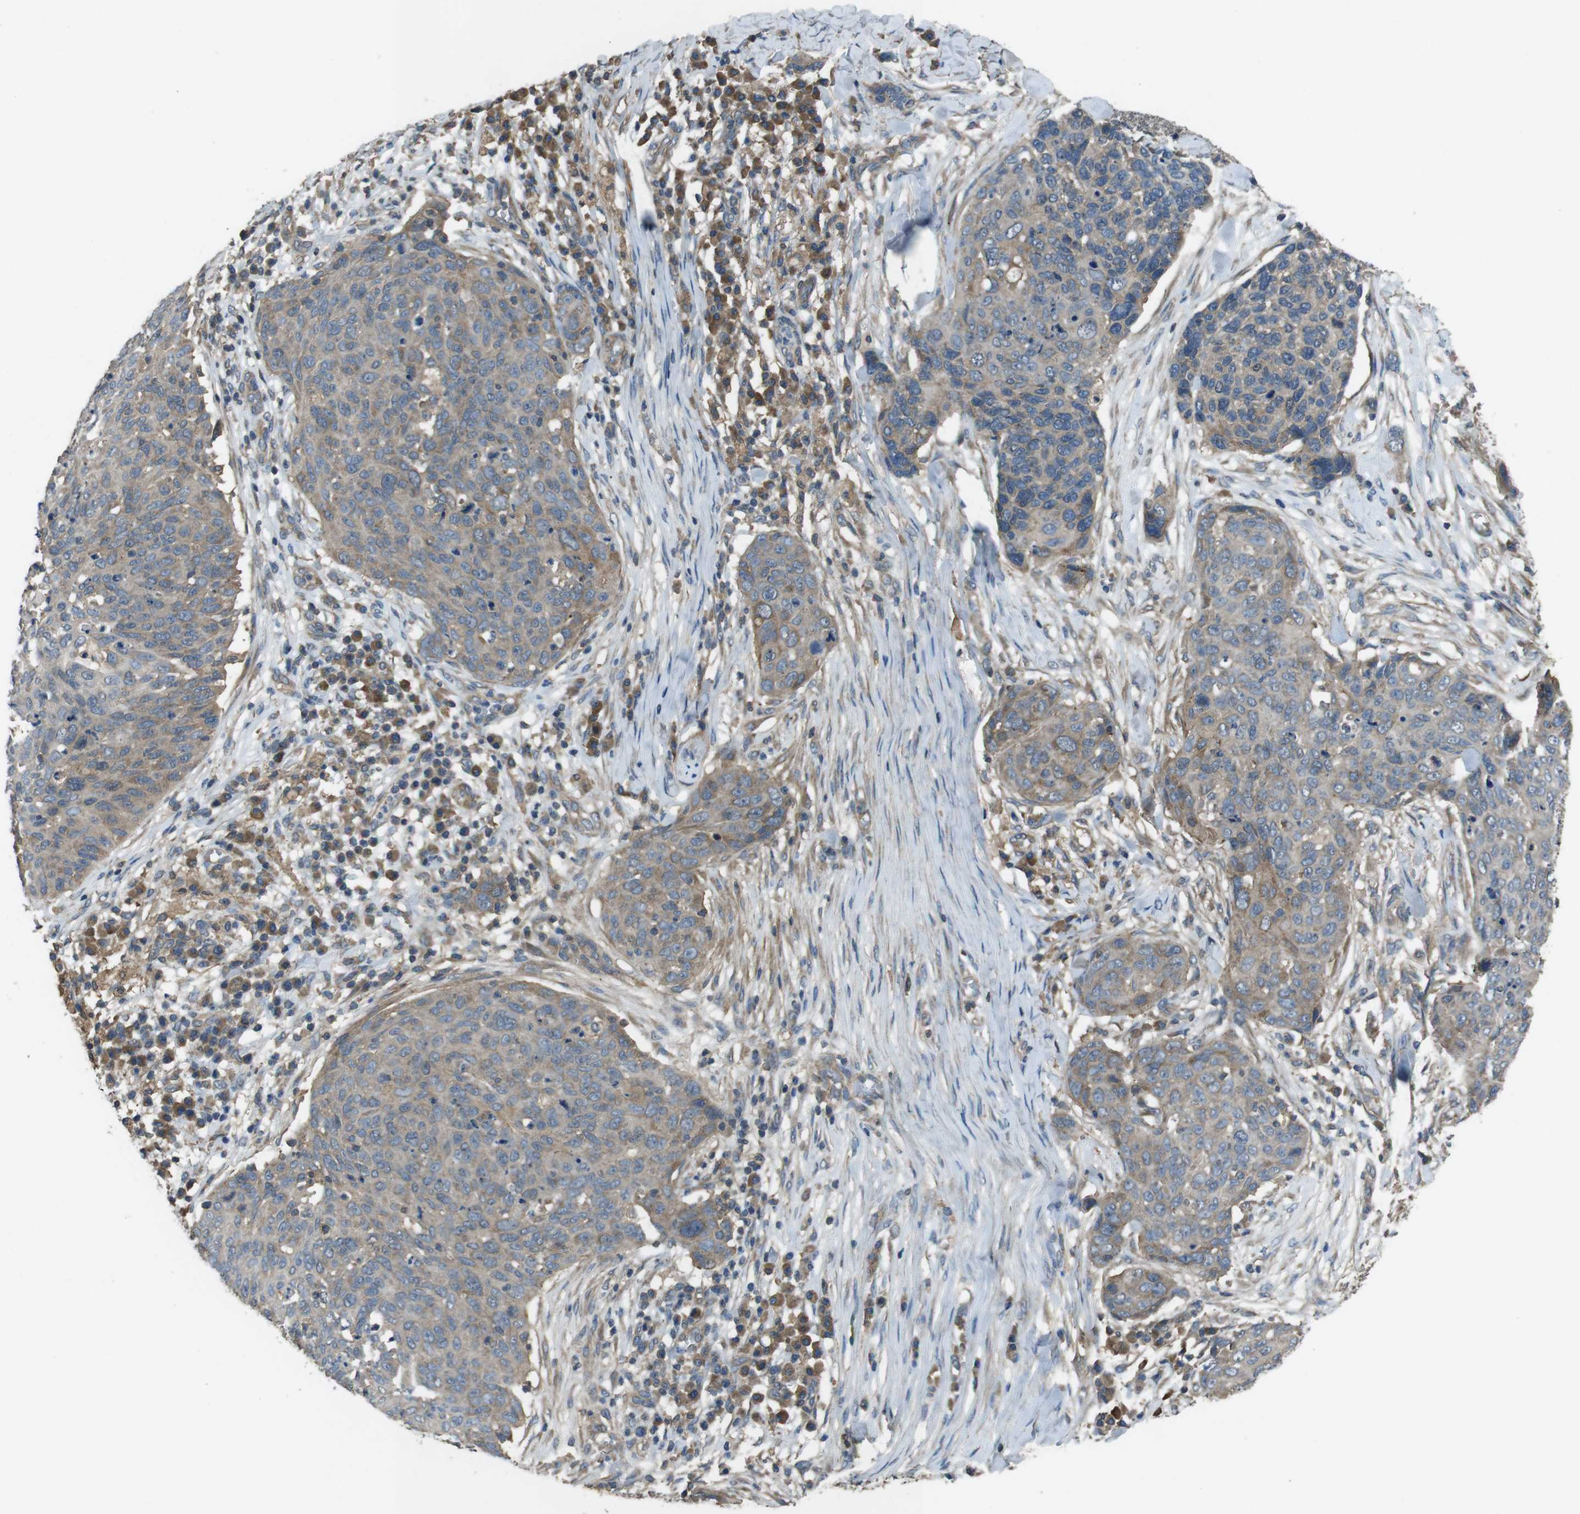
{"staining": {"intensity": "moderate", "quantity": "25%-75%", "location": "cytoplasmic/membranous"}, "tissue": "skin cancer", "cell_type": "Tumor cells", "image_type": "cancer", "snomed": [{"axis": "morphology", "description": "Squamous cell carcinoma in situ, NOS"}, {"axis": "morphology", "description": "Squamous cell carcinoma, NOS"}, {"axis": "topography", "description": "Skin"}], "caption": "Immunohistochemical staining of human skin cancer (squamous cell carcinoma) displays medium levels of moderate cytoplasmic/membranous staining in about 25%-75% of tumor cells.", "gene": "FUT2", "patient": {"sex": "male", "age": 93}}